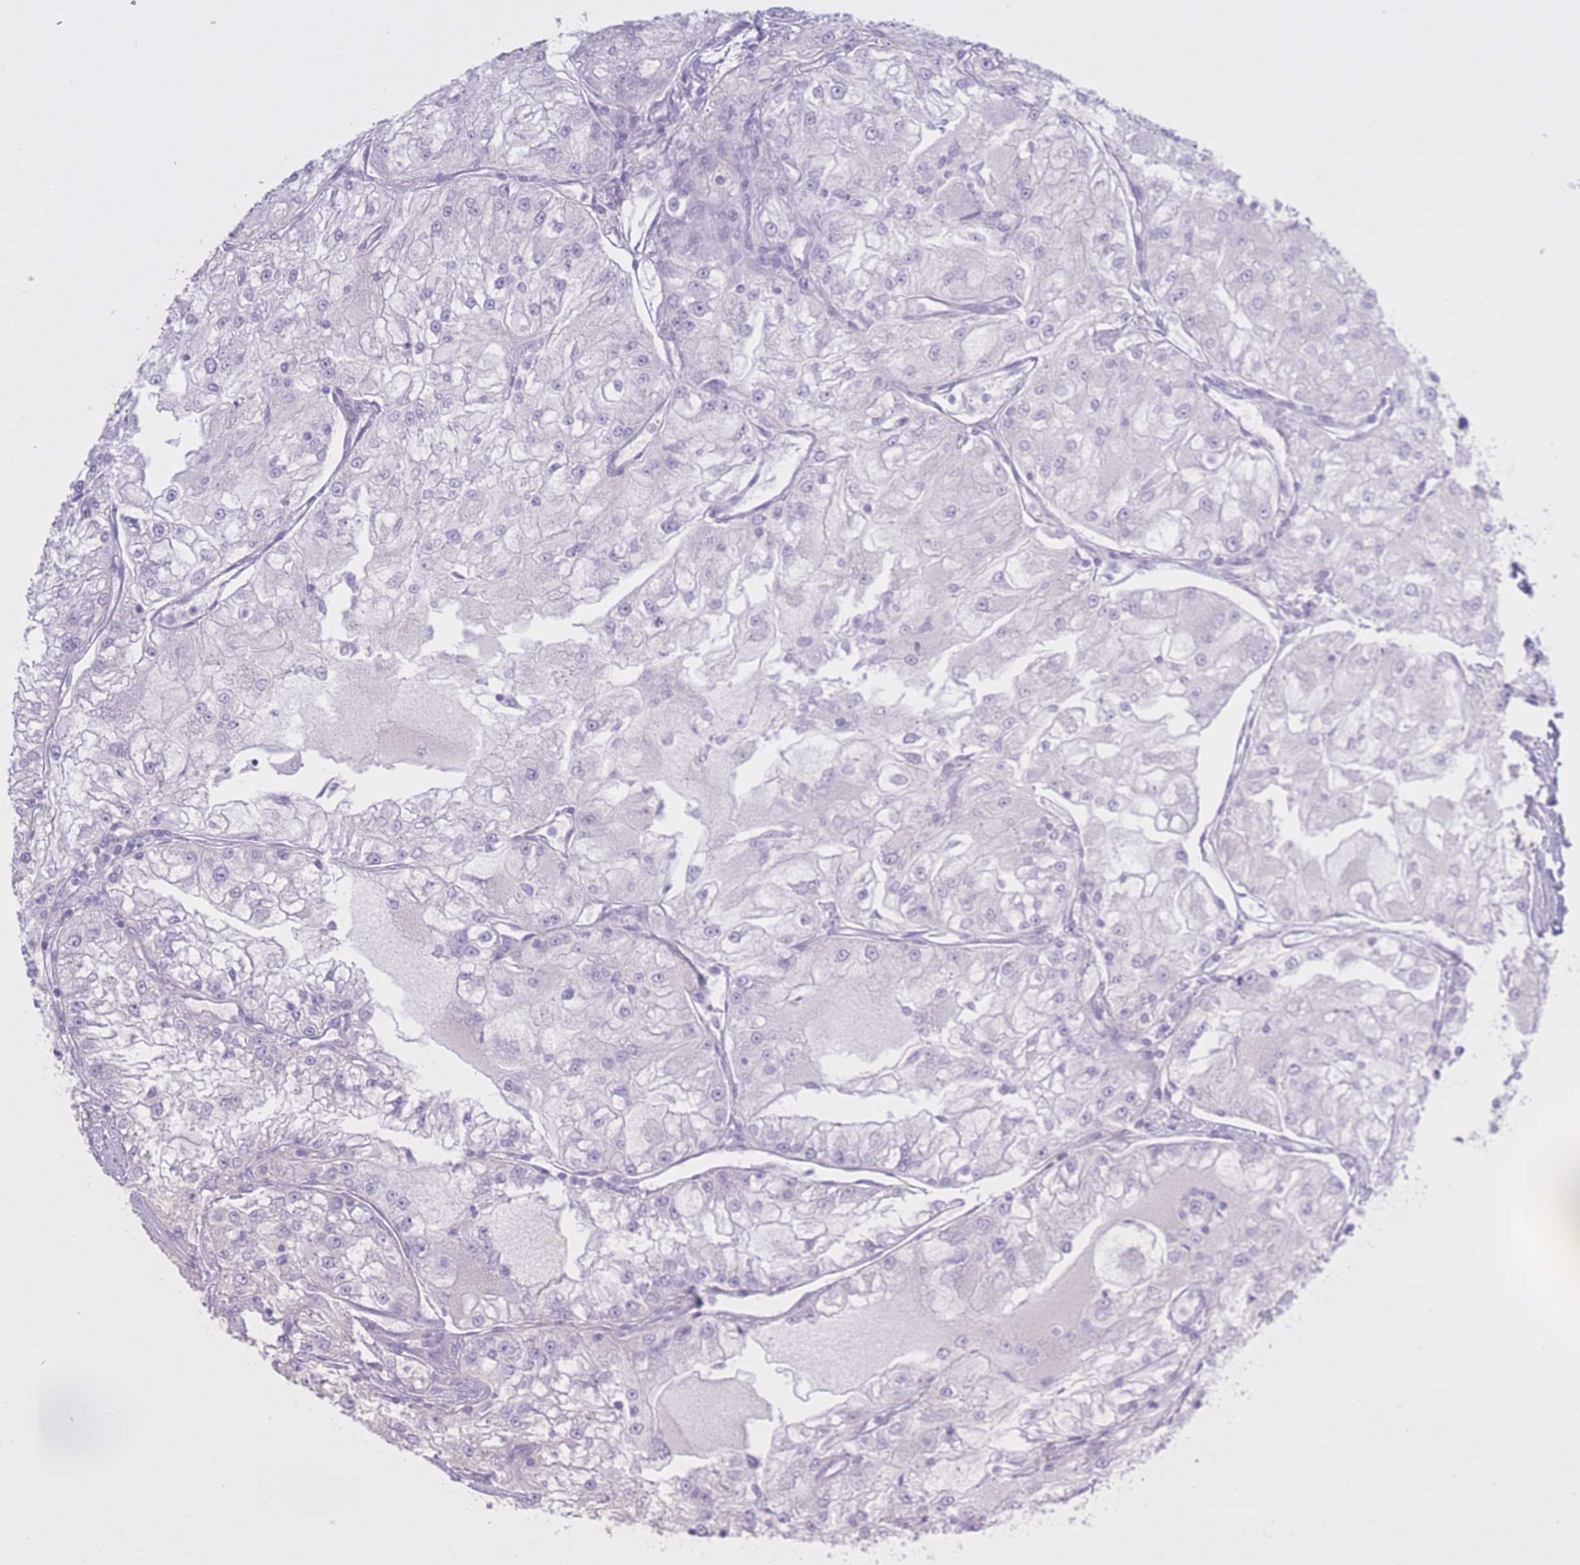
{"staining": {"intensity": "negative", "quantity": "none", "location": "none"}, "tissue": "renal cancer", "cell_type": "Tumor cells", "image_type": "cancer", "snomed": [{"axis": "morphology", "description": "Adenocarcinoma, NOS"}, {"axis": "topography", "description": "Kidney"}], "caption": "IHC of human renal cancer displays no expression in tumor cells. (DAB (3,3'-diaminobenzidine) immunohistochemistry visualized using brightfield microscopy, high magnification).", "gene": "AP3S2", "patient": {"sex": "female", "age": 72}}